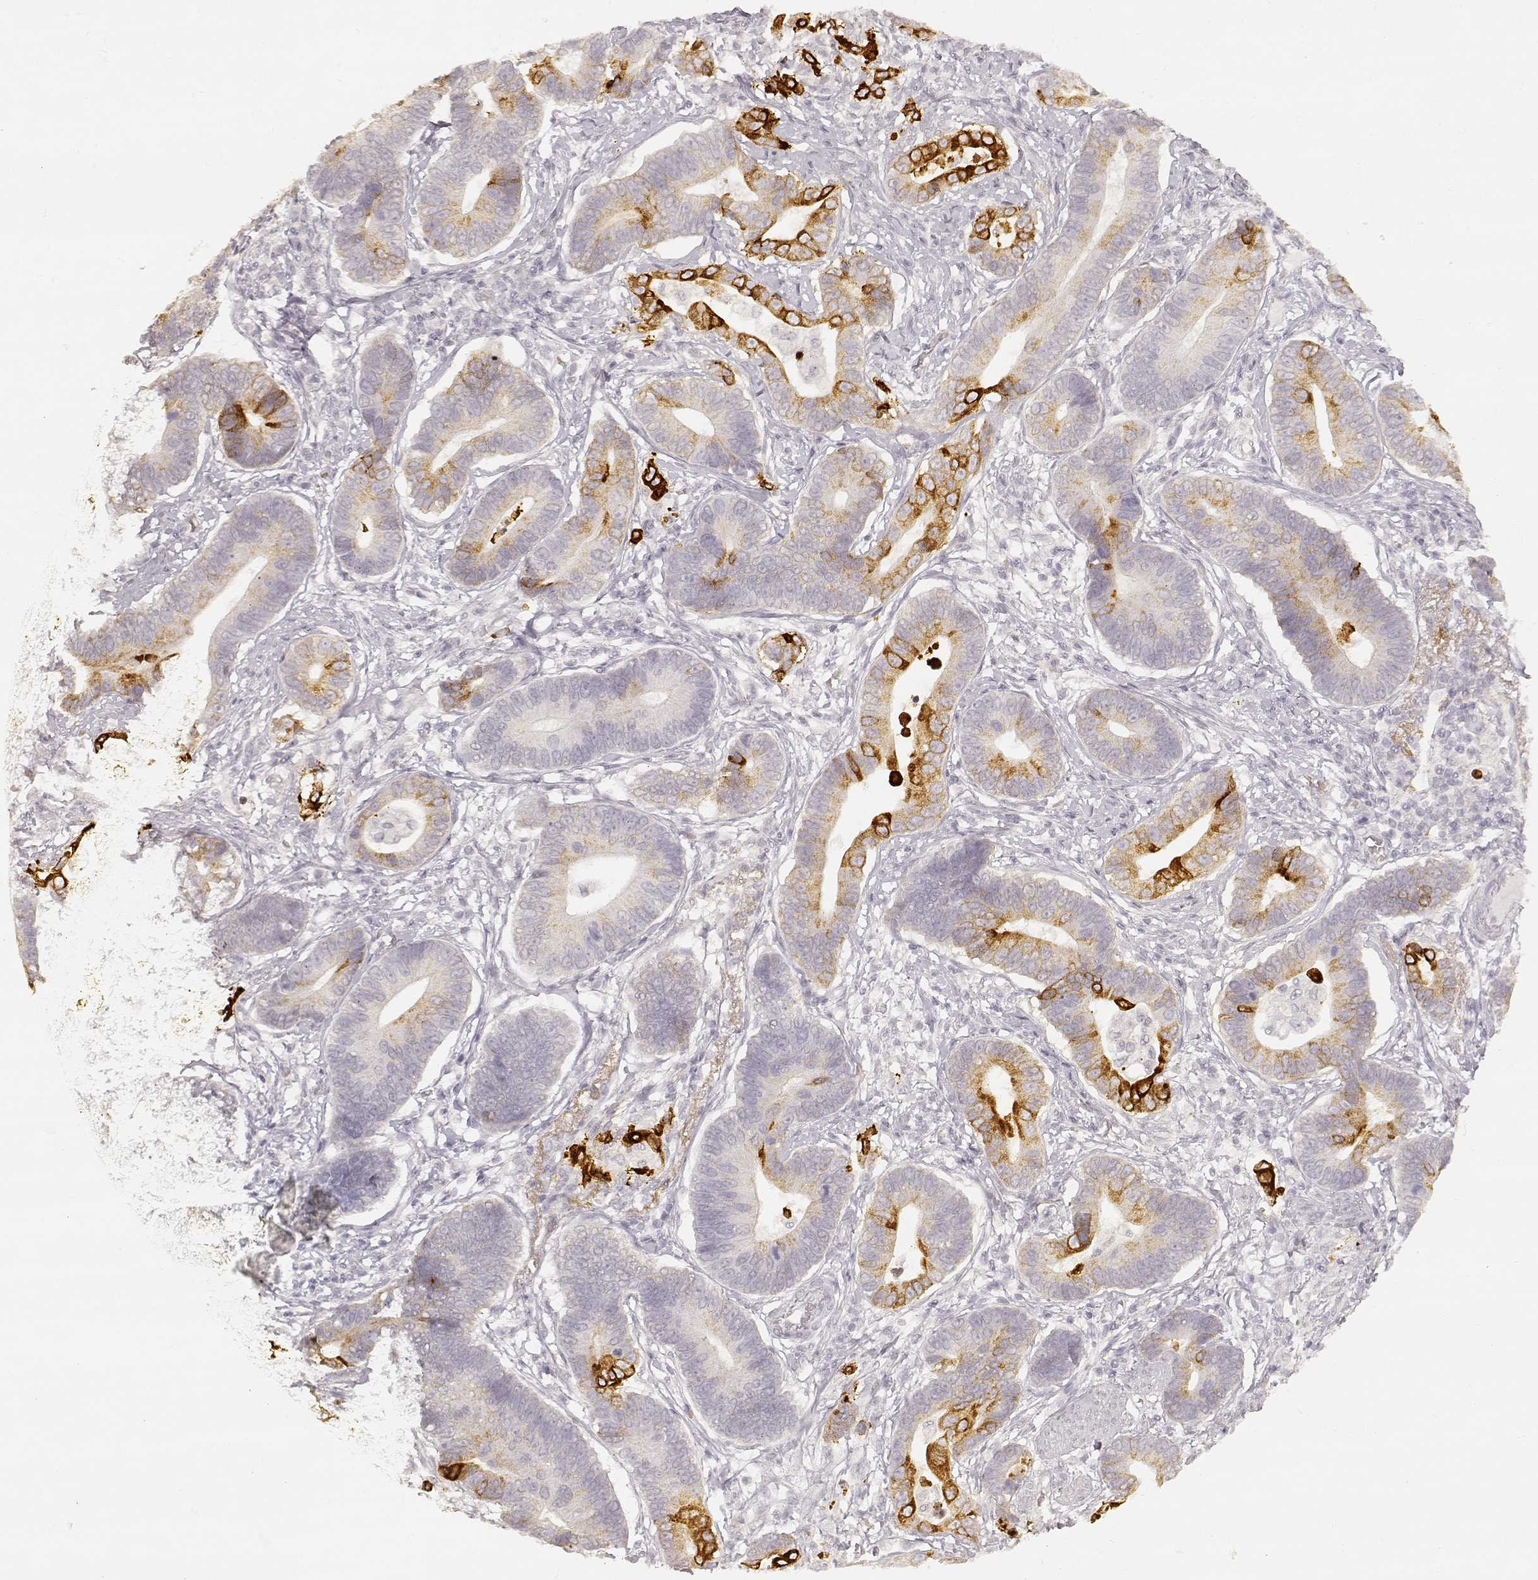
{"staining": {"intensity": "strong", "quantity": "<25%", "location": "cytoplasmic/membranous"}, "tissue": "stomach cancer", "cell_type": "Tumor cells", "image_type": "cancer", "snomed": [{"axis": "morphology", "description": "Adenocarcinoma, NOS"}, {"axis": "topography", "description": "Stomach"}], "caption": "Protein expression analysis of human stomach cancer (adenocarcinoma) reveals strong cytoplasmic/membranous staining in approximately <25% of tumor cells. Ihc stains the protein in brown and the nuclei are stained blue.", "gene": "LAMC2", "patient": {"sex": "male", "age": 84}}